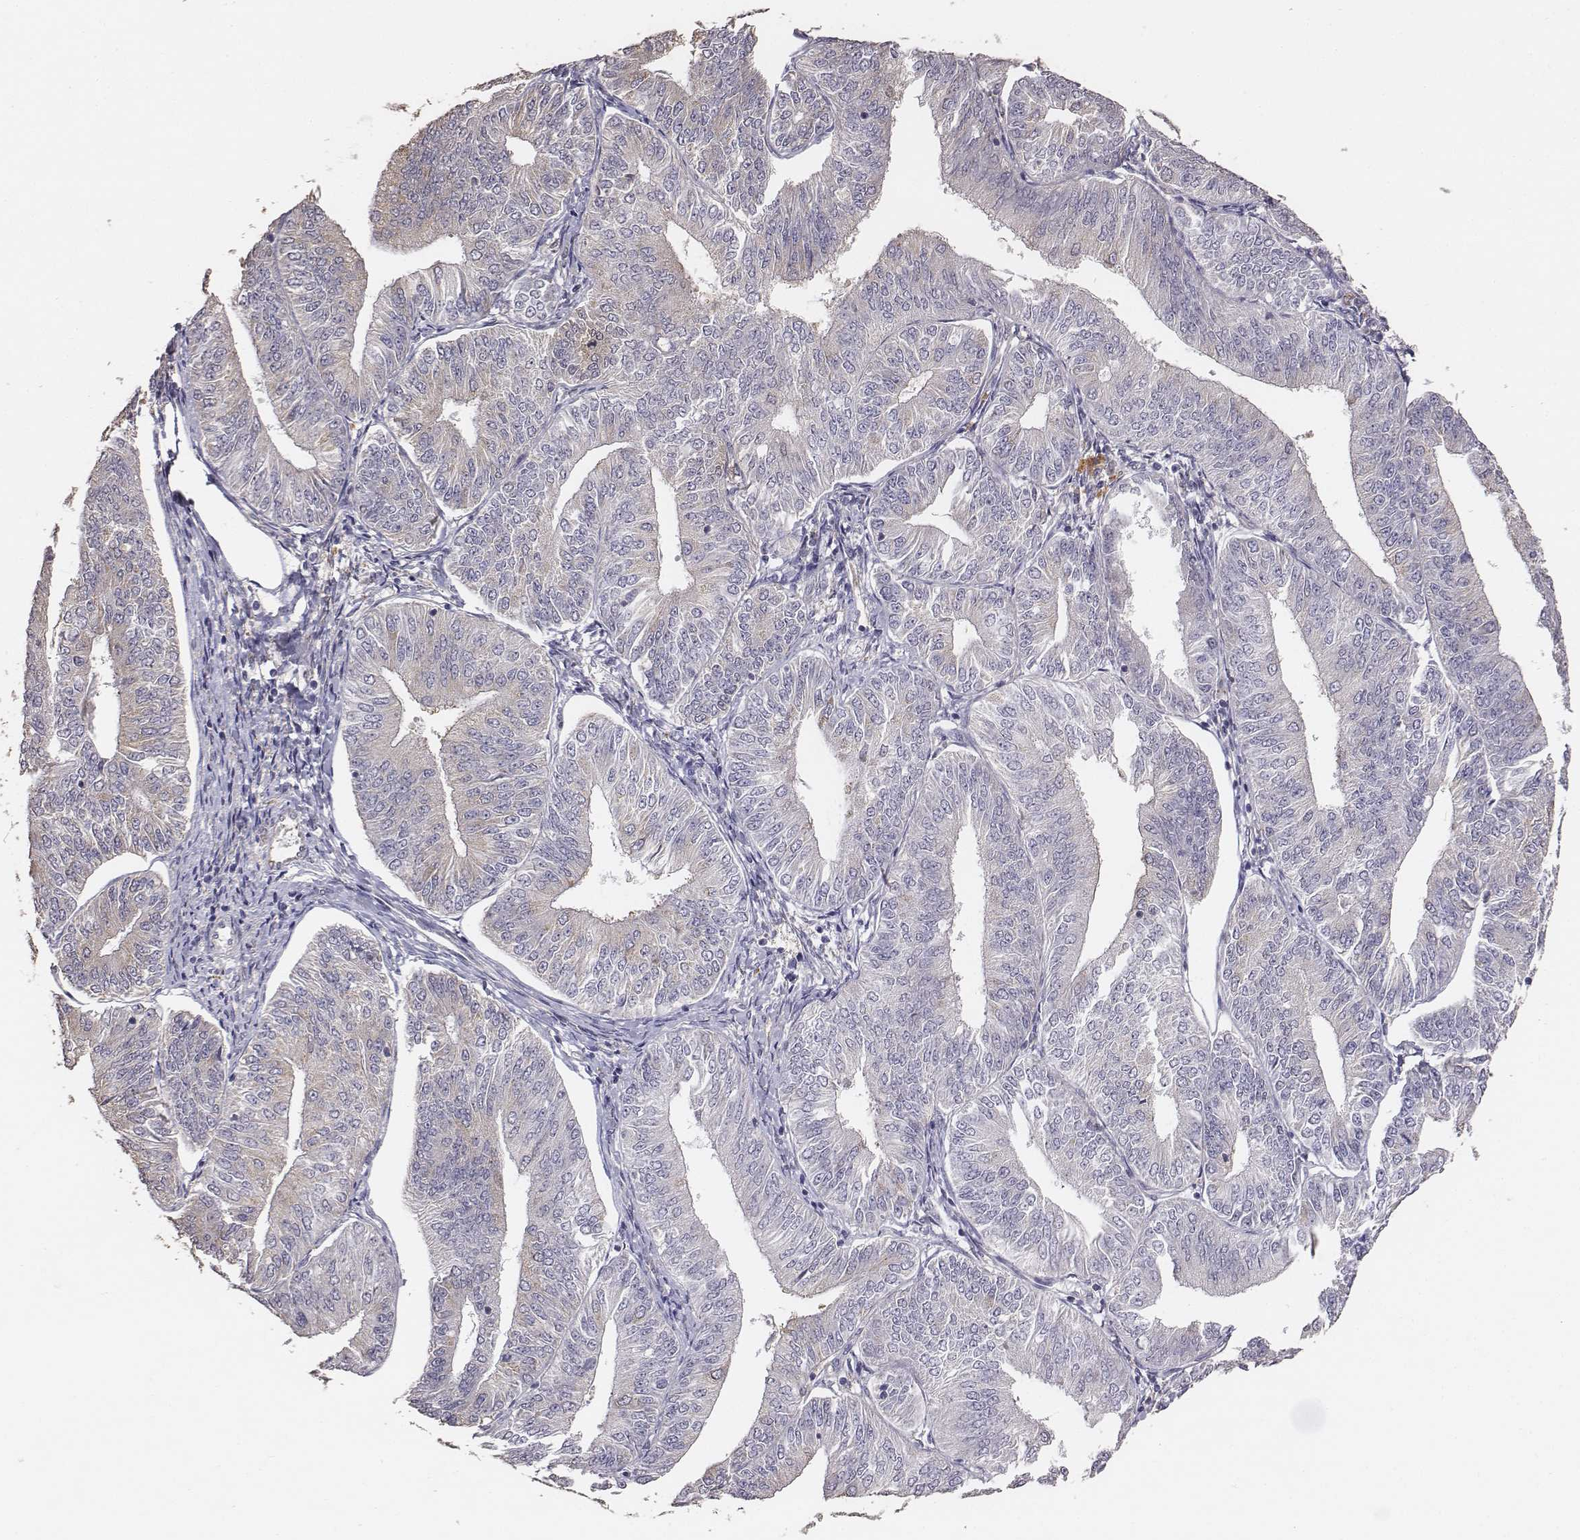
{"staining": {"intensity": "weak", "quantity": "<25%", "location": "cytoplasmic/membranous"}, "tissue": "endometrial cancer", "cell_type": "Tumor cells", "image_type": "cancer", "snomed": [{"axis": "morphology", "description": "Adenocarcinoma, NOS"}, {"axis": "topography", "description": "Endometrium"}], "caption": "Tumor cells show no significant protein expression in endometrial cancer.", "gene": "AP1B1", "patient": {"sex": "female", "age": 58}}